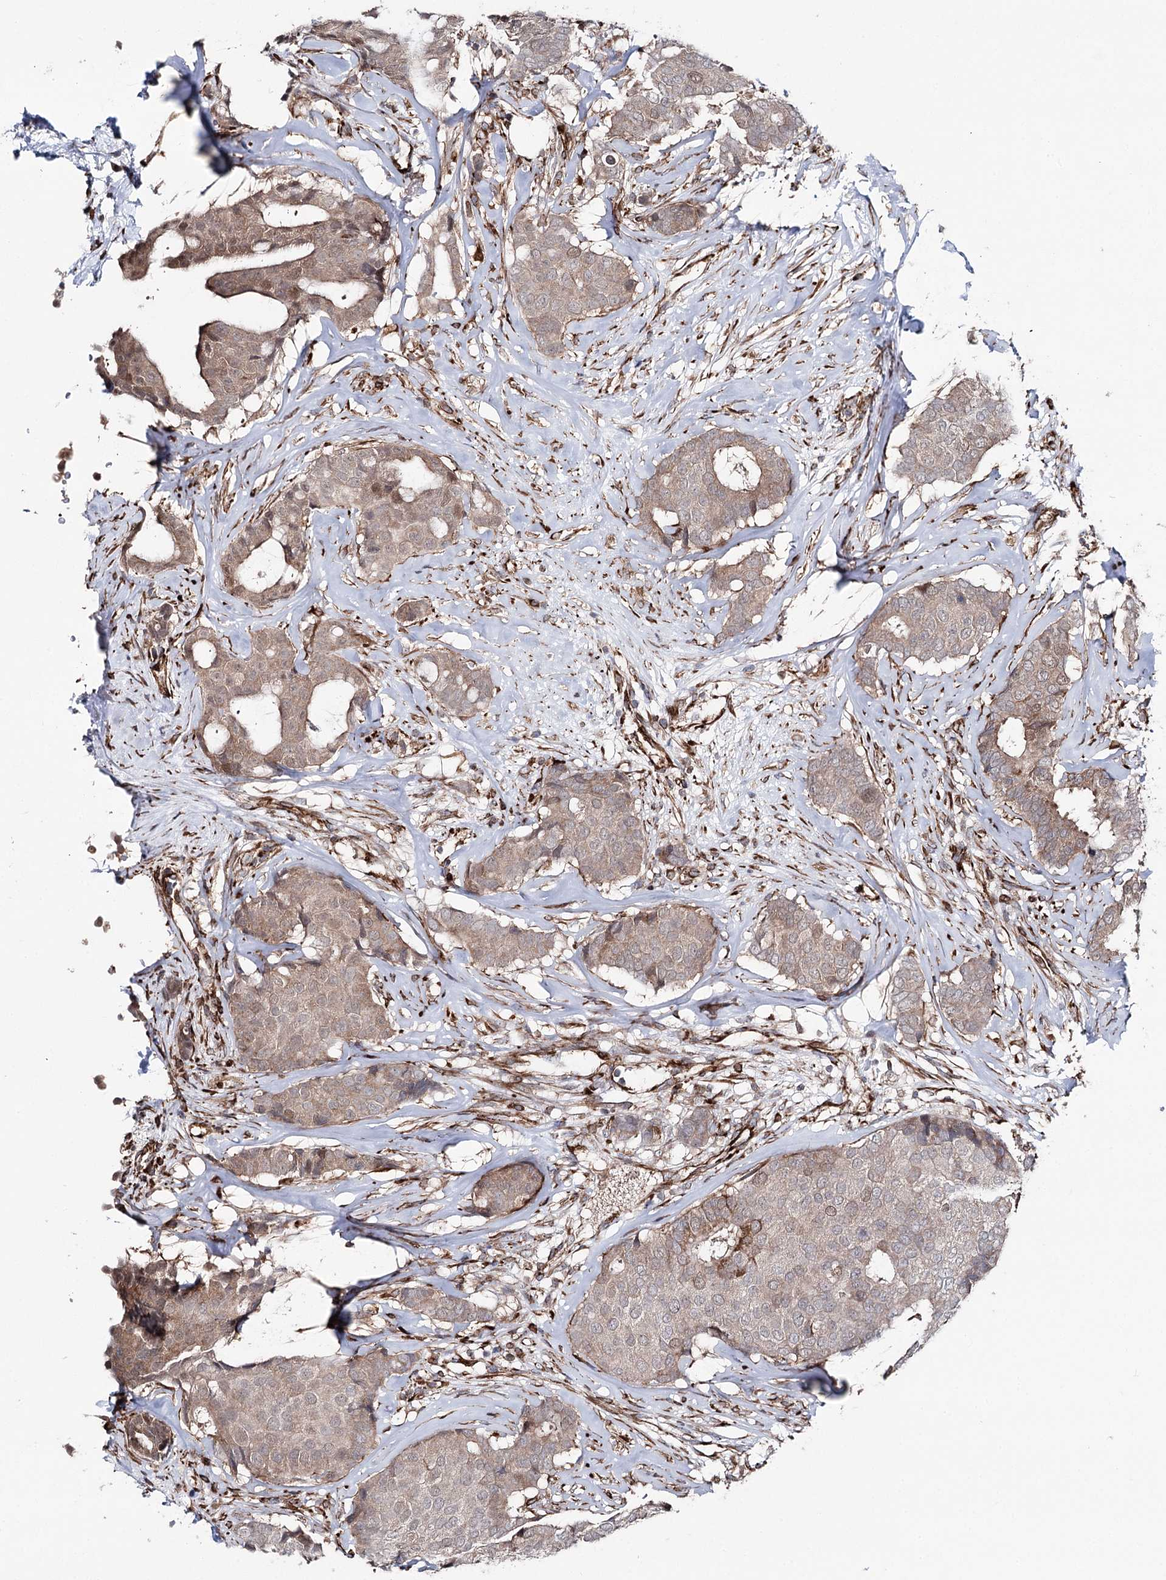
{"staining": {"intensity": "weak", "quantity": ">75%", "location": "cytoplasmic/membranous,nuclear"}, "tissue": "breast cancer", "cell_type": "Tumor cells", "image_type": "cancer", "snomed": [{"axis": "morphology", "description": "Duct carcinoma"}, {"axis": "topography", "description": "Breast"}], "caption": "IHC of breast intraductal carcinoma reveals low levels of weak cytoplasmic/membranous and nuclear expression in about >75% of tumor cells. (DAB (3,3'-diaminobenzidine) IHC, brown staining for protein, blue staining for nuclei).", "gene": "MIB1", "patient": {"sex": "female", "age": 75}}